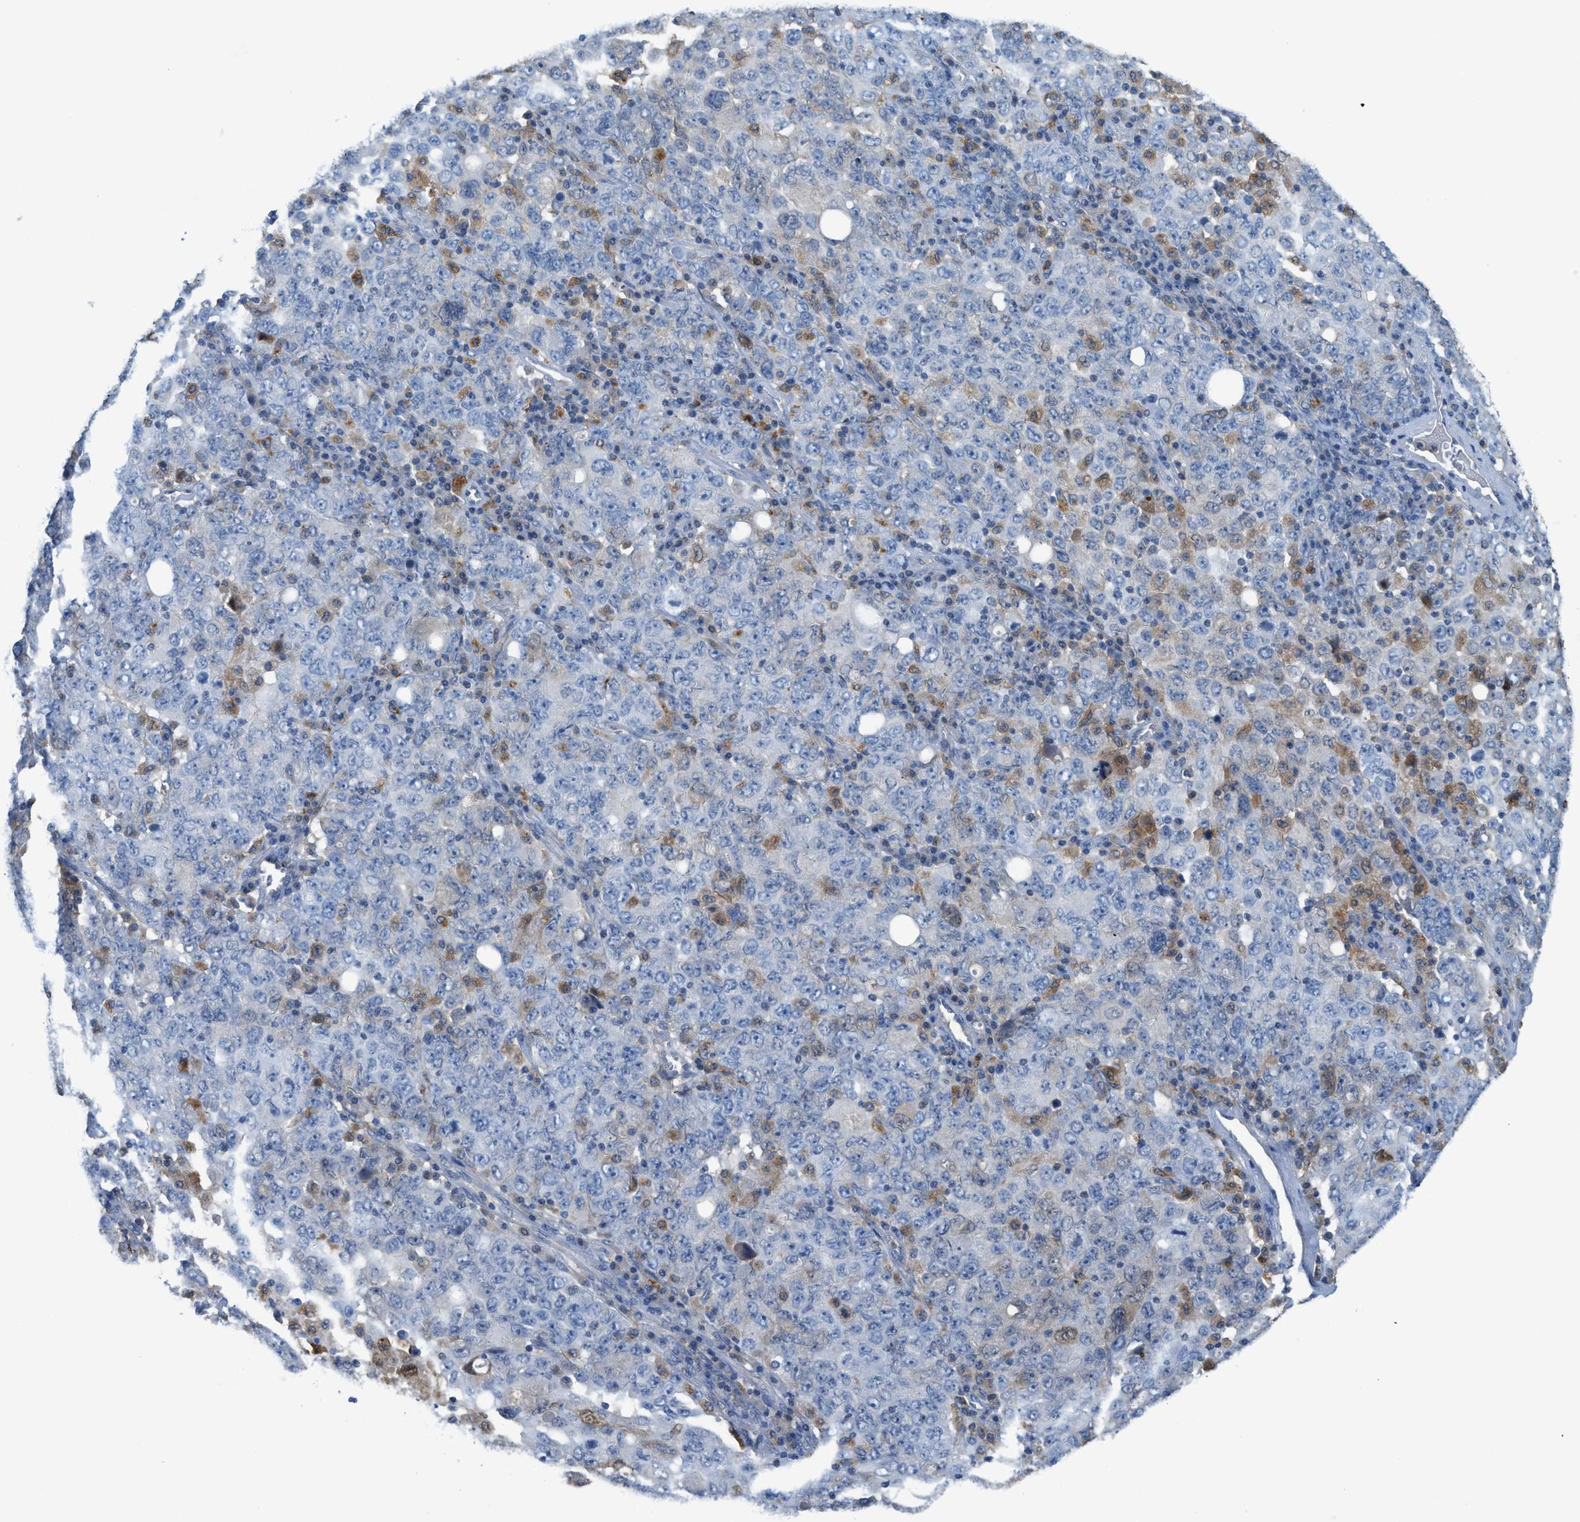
{"staining": {"intensity": "negative", "quantity": "none", "location": "none"}, "tissue": "ovarian cancer", "cell_type": "Tumor cells", "image_type": "cancer", "snomed": [{"axis": "morphology", "description": "Carcinoma, endometroid"}, {"axis": "topography", "description": "Ovary"}], "caption": "Tumor cells are negative for brown protein staining in ovarian endometroid carcinoma. (DAB IHC with hematoxylin counter stain).", "gene": "CSTB", "patient": {"sex": "female", "age": 62}}